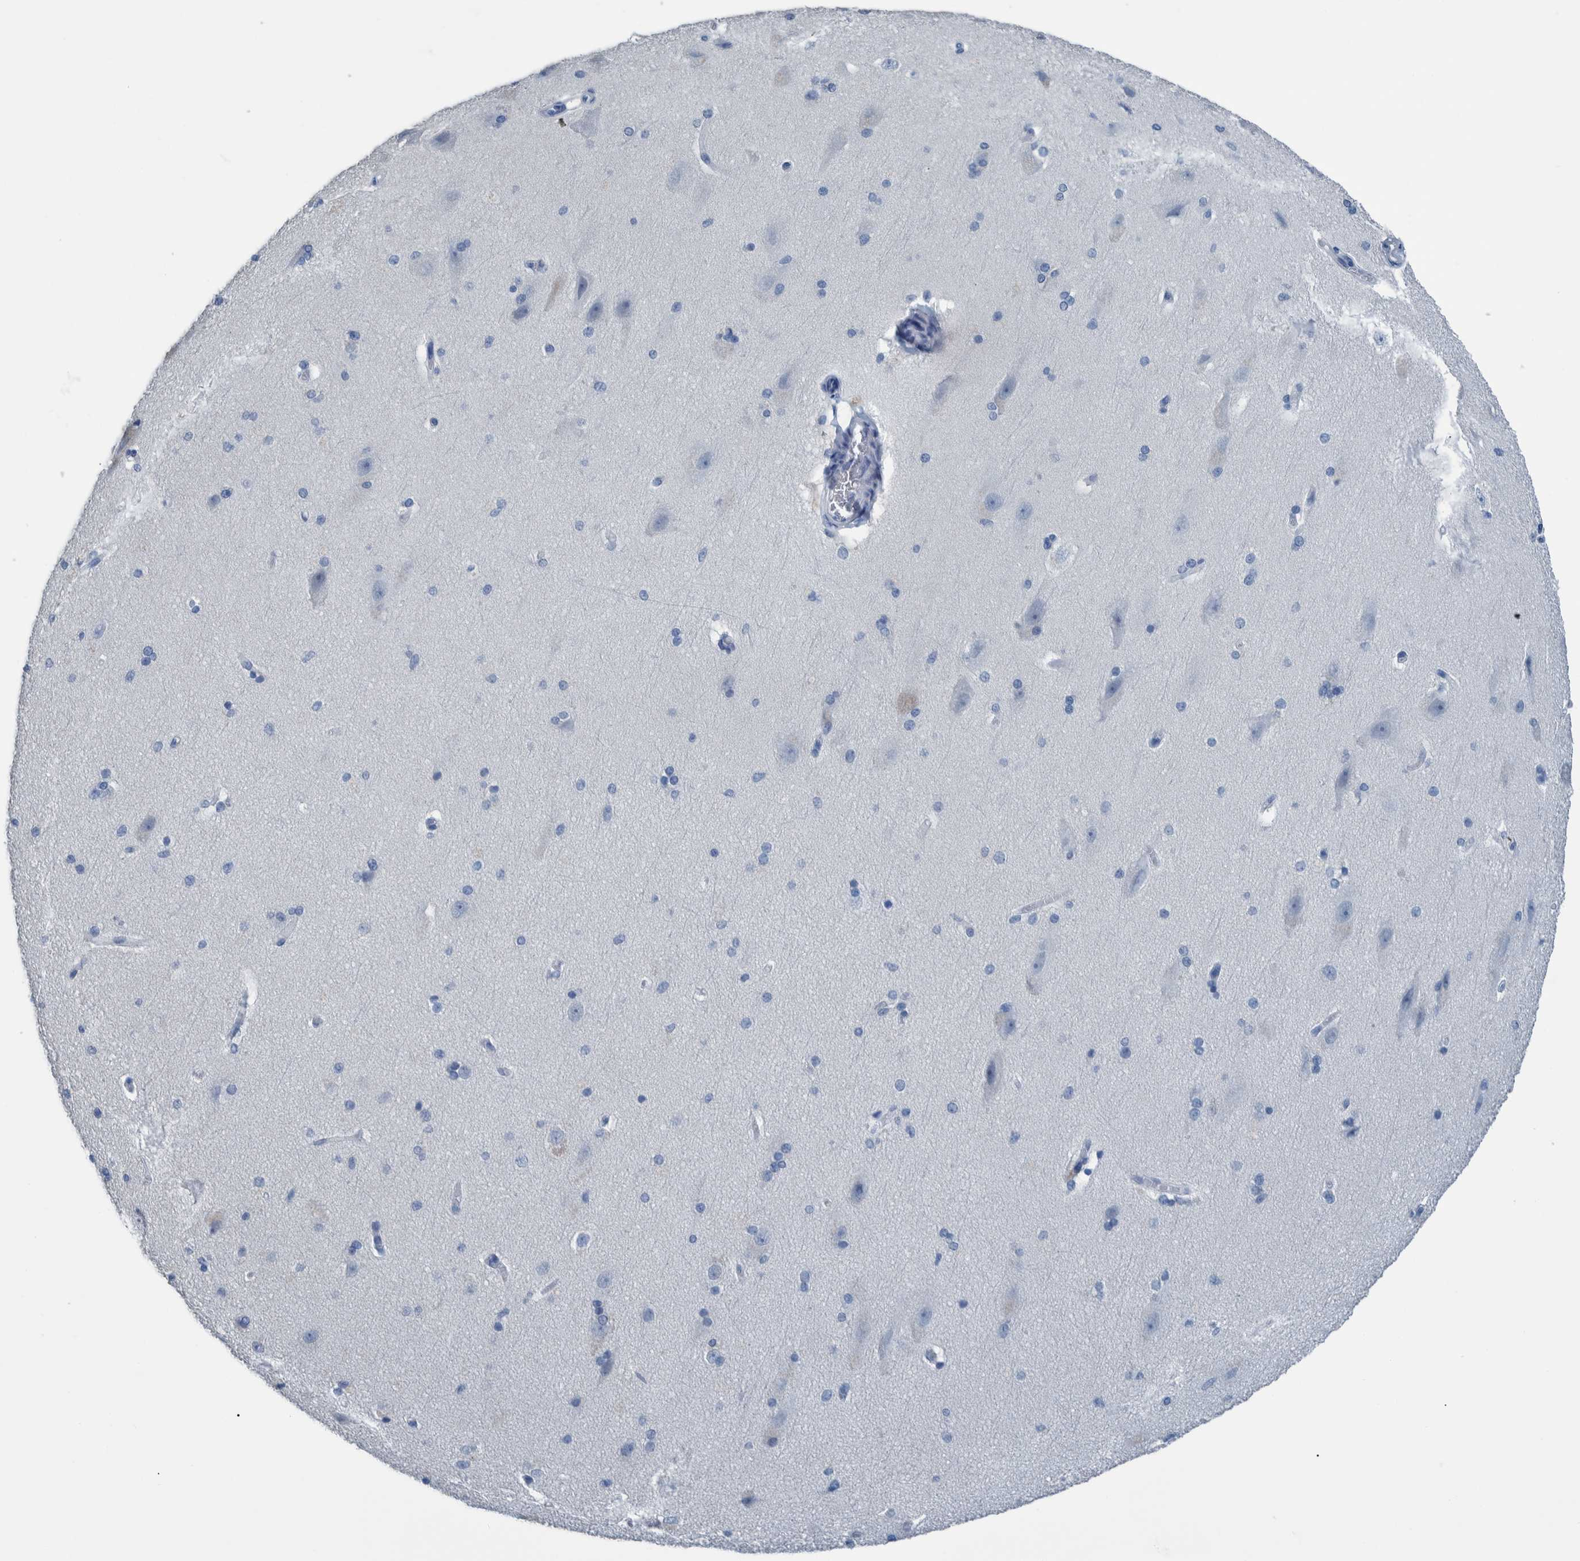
{"staining": {"intensity": "negative", "quantity": "none", "location": "none"}, "tissue": "cerebral cortex", "cell_type": "Endothelial cells", "image_type": "normal", "snomed": [{"axis": "morphology", "description": "Normal tissue, NOS"}, {"axis": "topography", "description": "Cerebral cortex"}, {"axis": "topography", "description": "Hippocampus"}], "caption": "Endothelial cells are negative for brown protein staining in normal cerebral cortex. Brightfield microscopy of immunohistochemistry stained with DAB (3,3'-diaminobenzidine) (brown) and hematoxylin (blue), captured at high magnification.", "gene": "IDO1", "patient": {"sex": "female", "age": 19}}